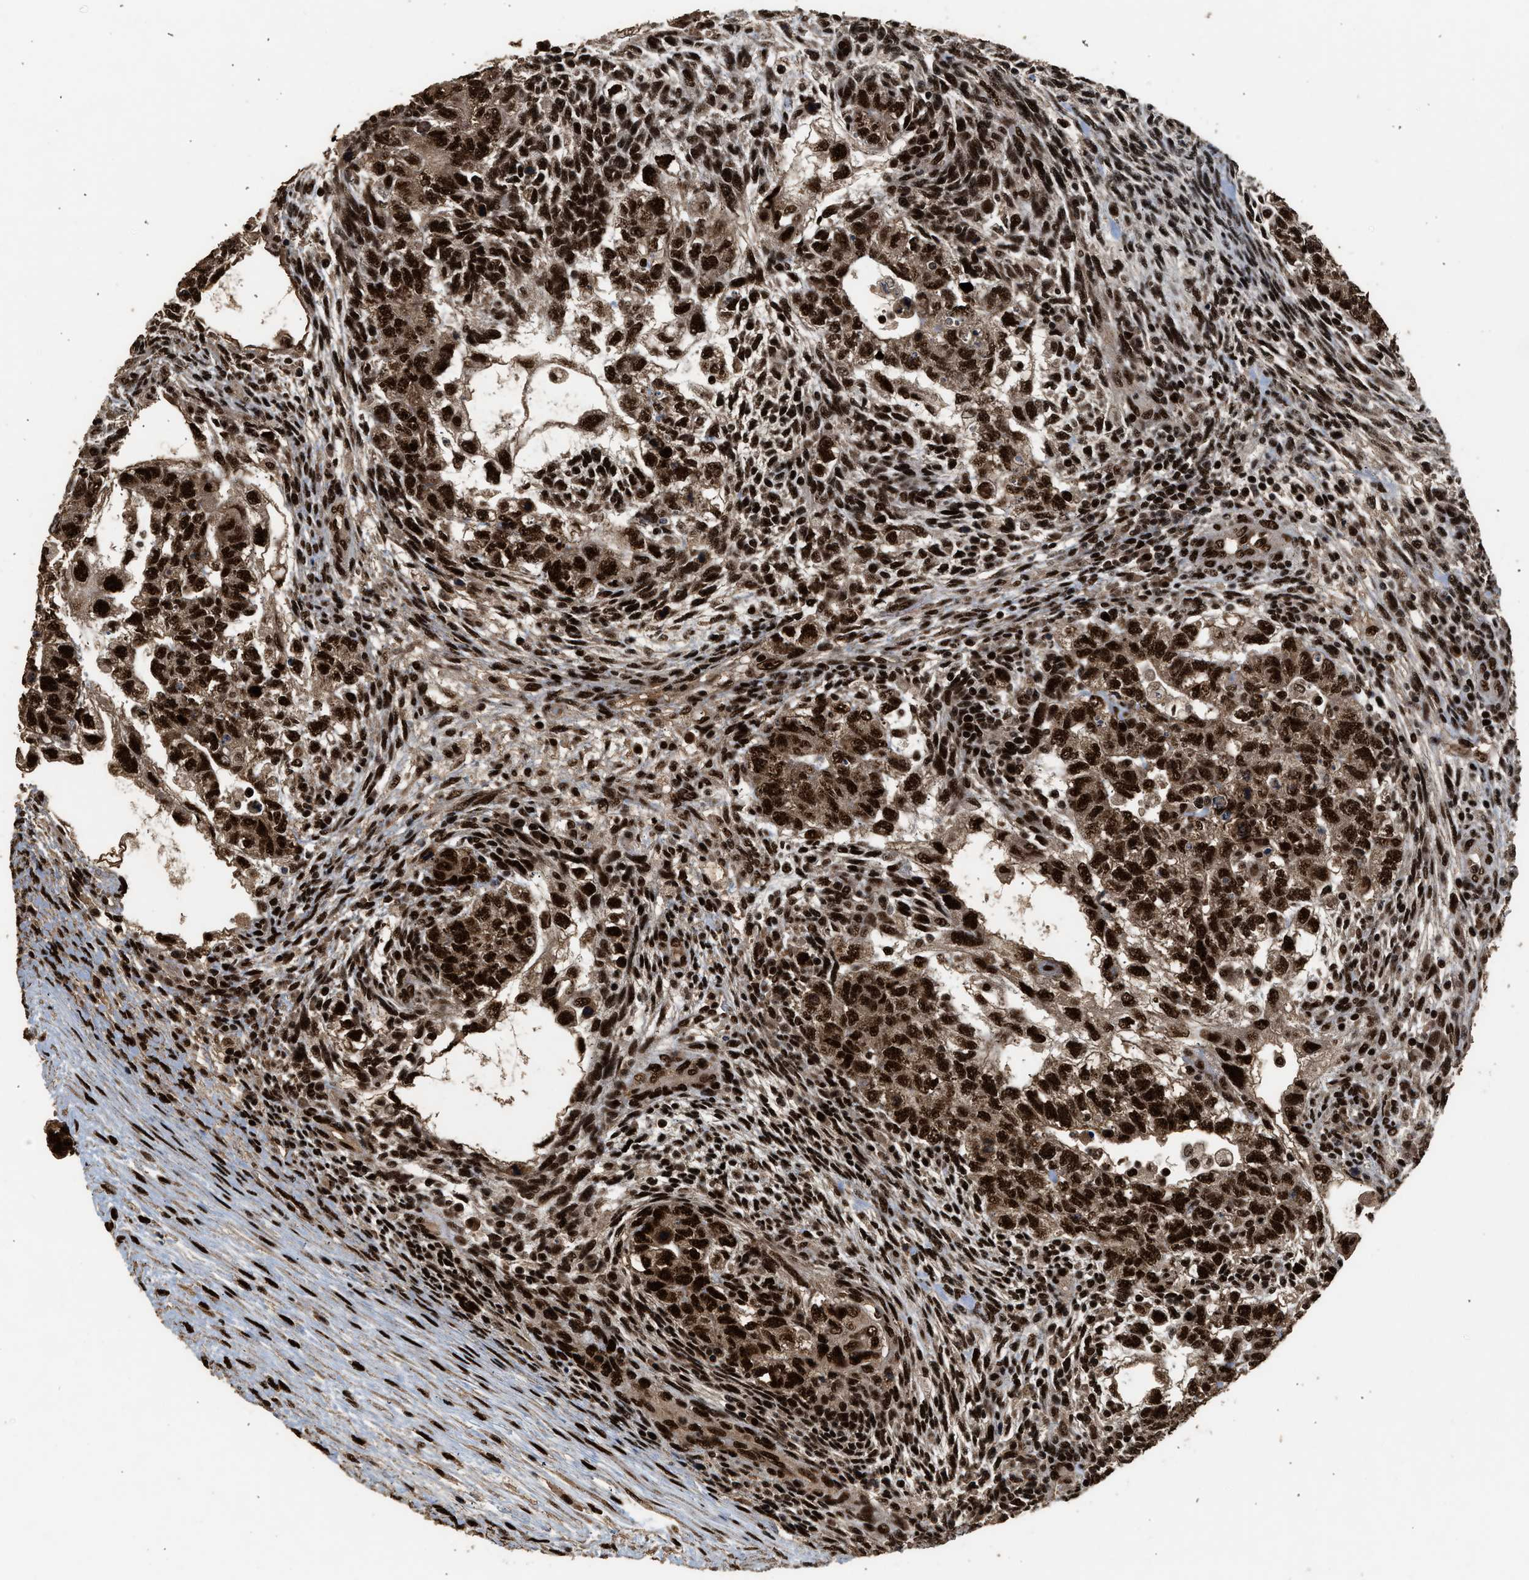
{"staining": {"intensity": "strong", "quantity": ">75%", "location": "cytoplasmic/membranous,nuclear"}, "tissue": "testis cancer", "cell_type": "Tumor cells", "image_type": "cancer", "snomed": [{"axis": "morphology", "description": "Normal tissue, NOS"}, {"axis": "morphology", "description": "Carcinoma, Embryonal, NOS"}, {"axis": "topography", "description": "Testis"}], "caption": "This photomicrograph shows IHC staining of human testis embryonal carcinoma, with high strong cytoplasmic/membranous and nuclear positivity in approximately >75% of tumor cells.", "gene": "PPP4R3B", "patient": {"sex": "male", "age": 36}}